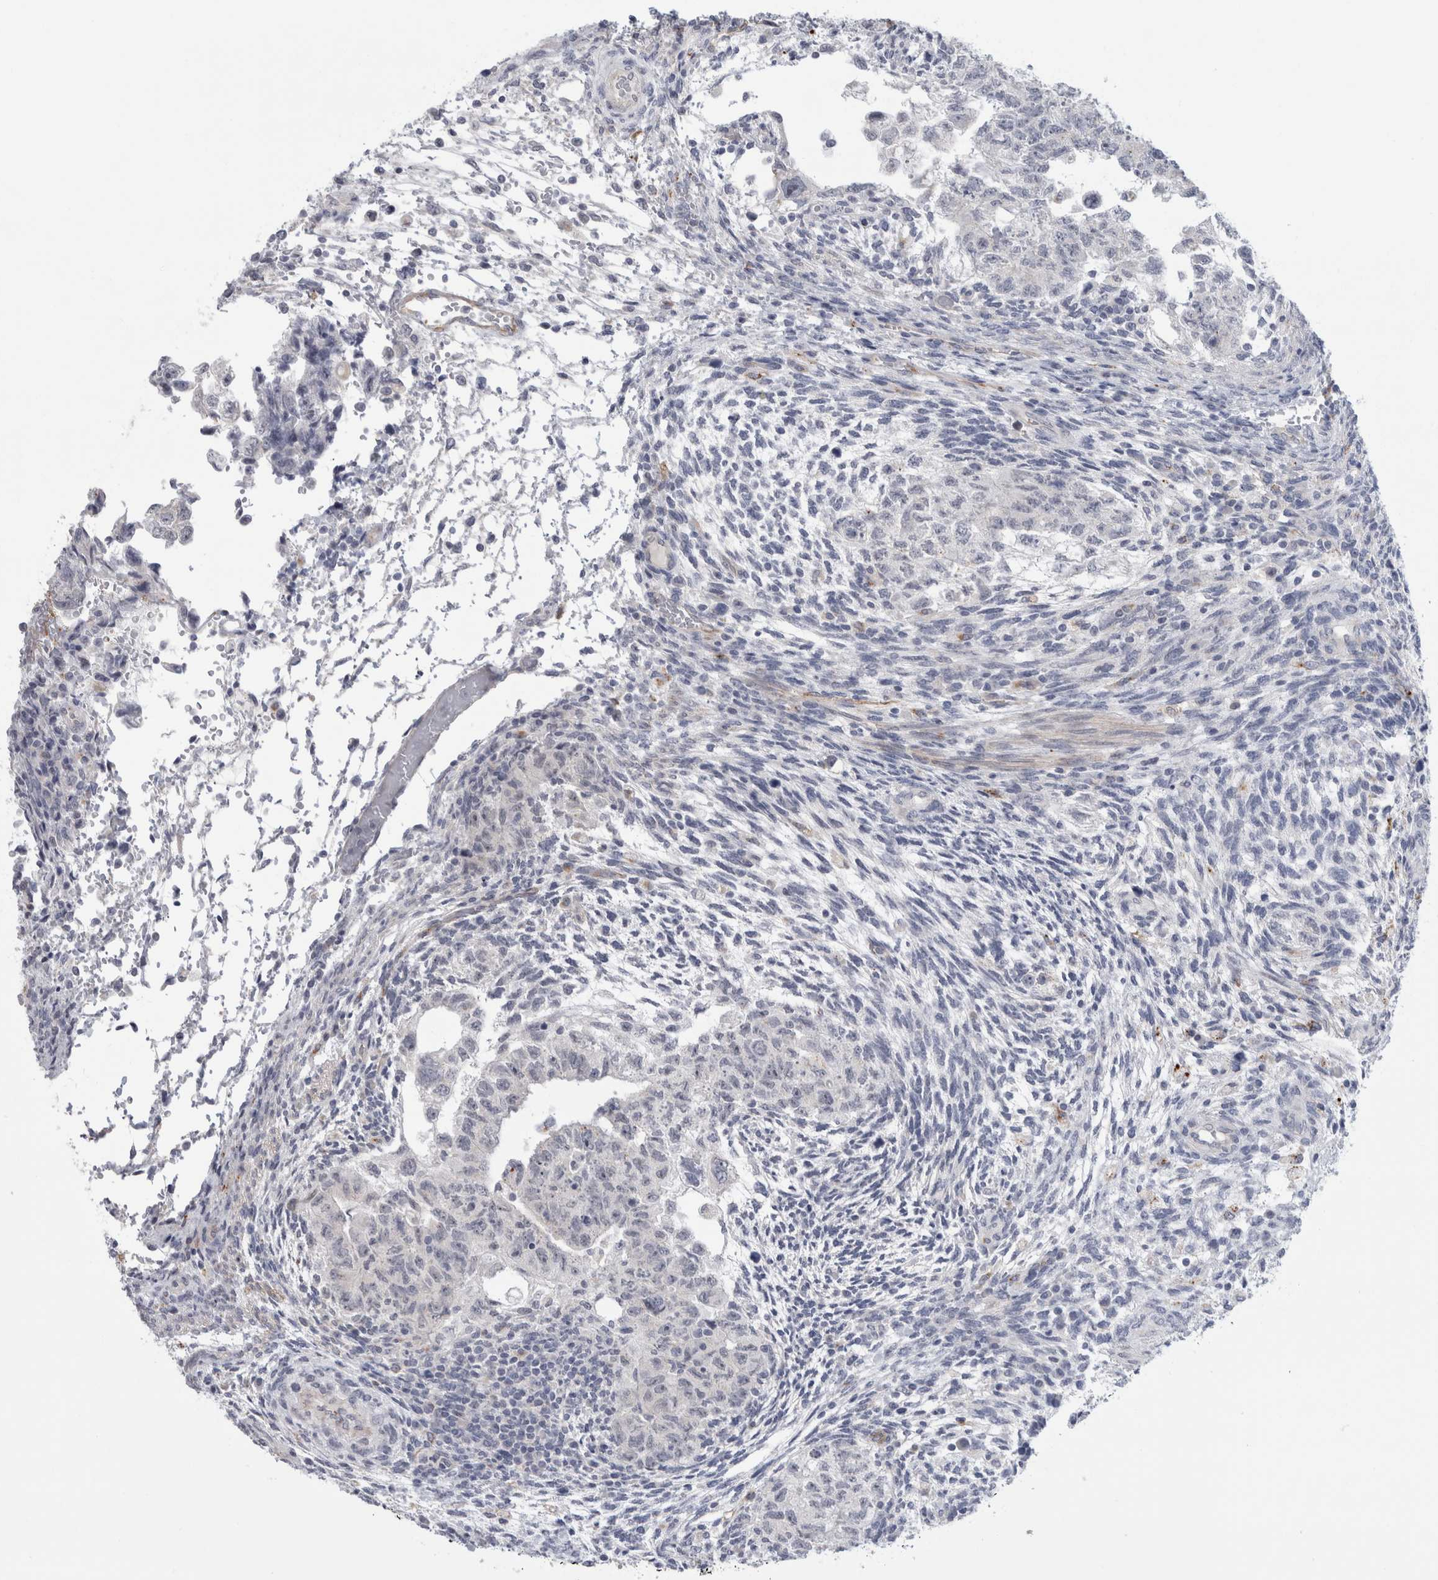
{"staining": {"intensity": "negative", "quantity": "none", "location": "none"}, "tissue": "testis cancer", "cell_type": "Tumor cells", "image_type": "cancer", "snomed": [{"axis": "morphology", "description": "Normal tissue, NOS"}, {"axis": "morphology", "description": "Carcinoma, Embryonal, NOS"}, {"axis": "topography", "description": "Testis"}], "caption": "Immunohistochemistry histopathology image of neoplastic tissue: human testis cancer (embryonal carcinoma) stained with DAB displays no significant protein expression in tumor cells.", "gene": "ANKMY1", "patient": {"sex": "male", "age": 36}}